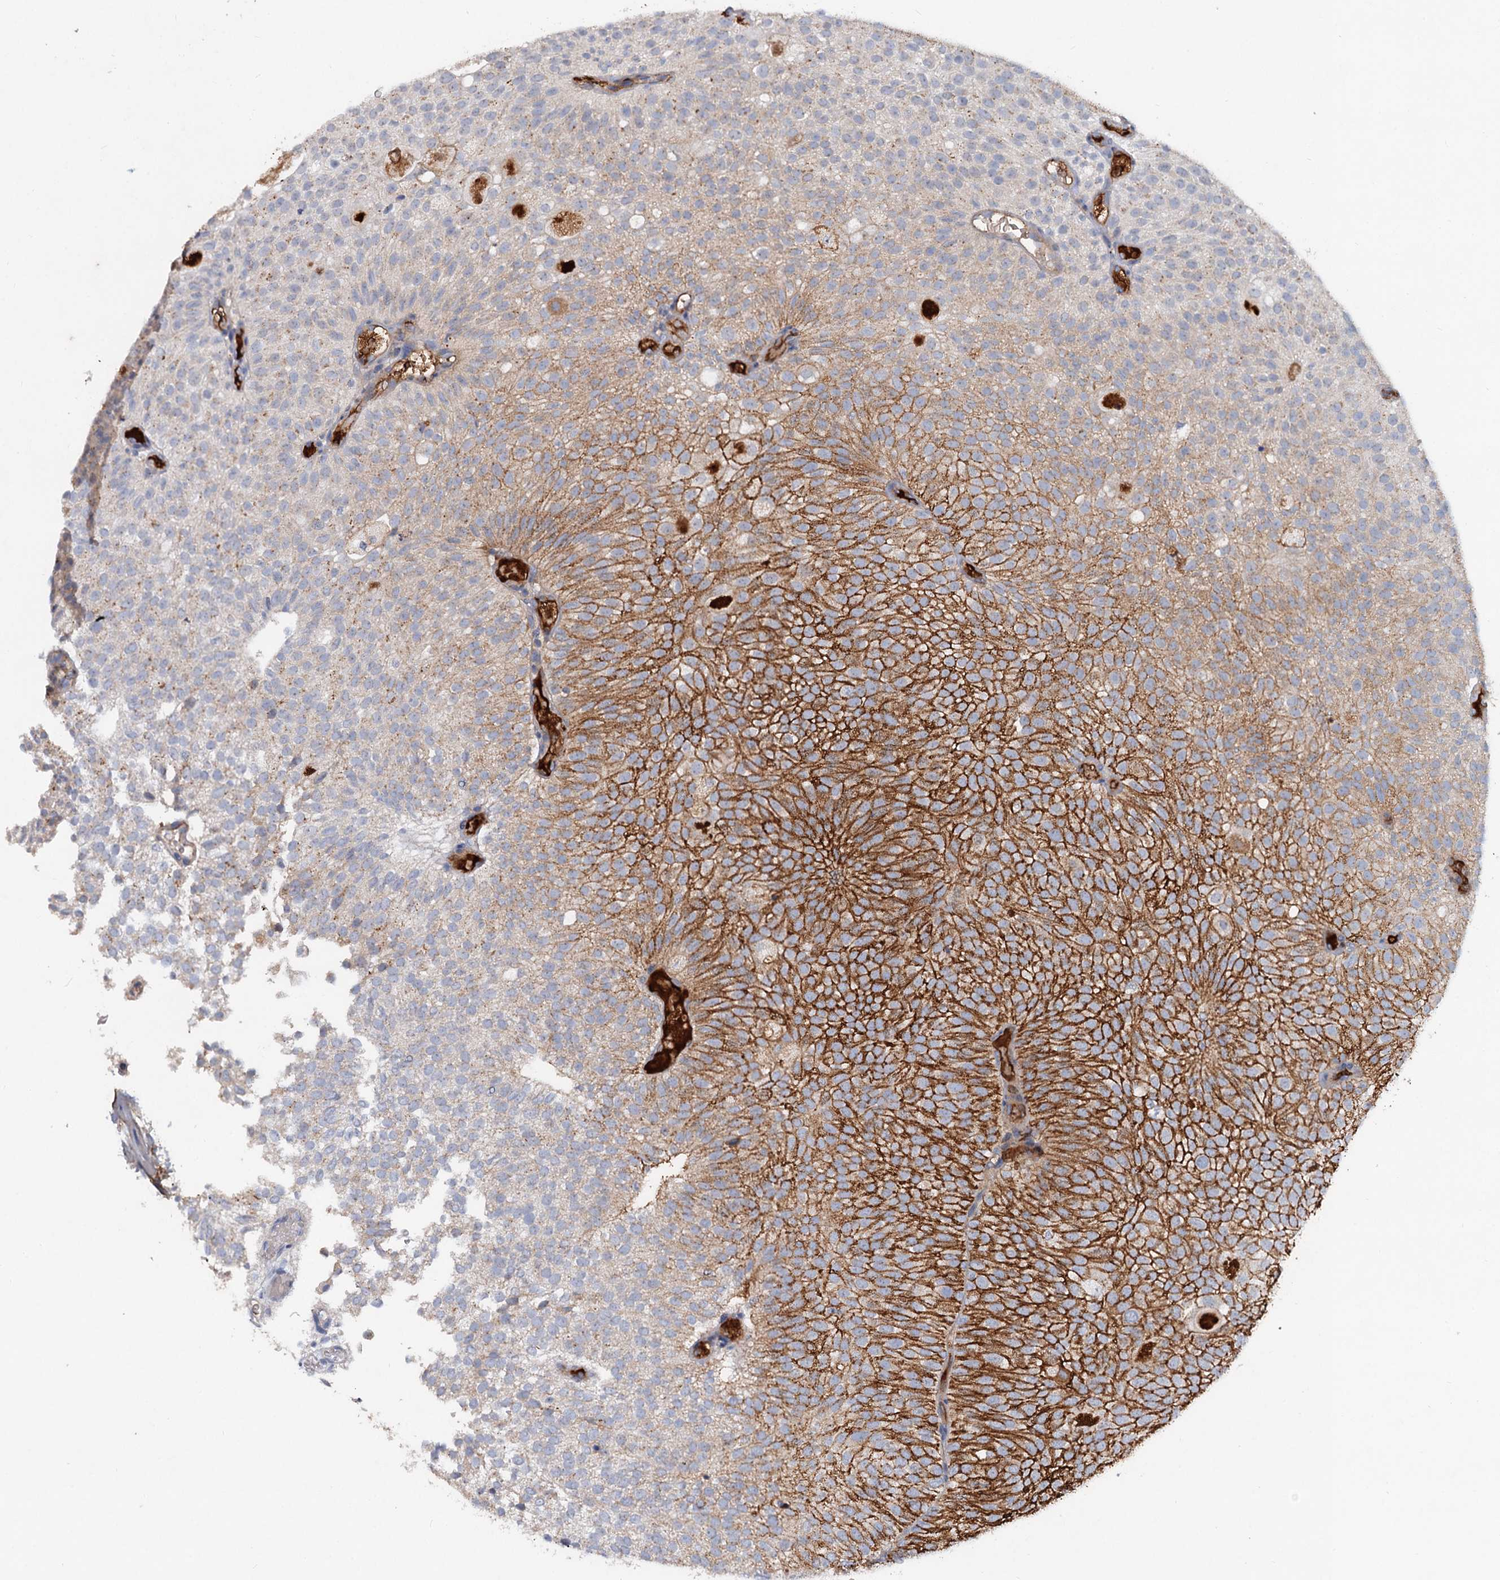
{"staining": {"intensity": "strong", "quantity": "25%-75%", "location": "cytoplasmic/membranous"}, "tissue": "urothelial cancer", "cell_type": "Tumor cells", "image_type": "cancer", "snomed": [{"axis": "morphology", "description": "Urothelial carcinoma, Low grade"}, {"axis": "topography", "description": "Urinary bladder"}], "caption": "Immunohistochemical staining of urothelial cancer reveals strong cytoplasmic/membranous protein staining in about 25%-75% of tumor cells.", "gene": "CHRD", "patient": {"sex": "male", "age": 78}}